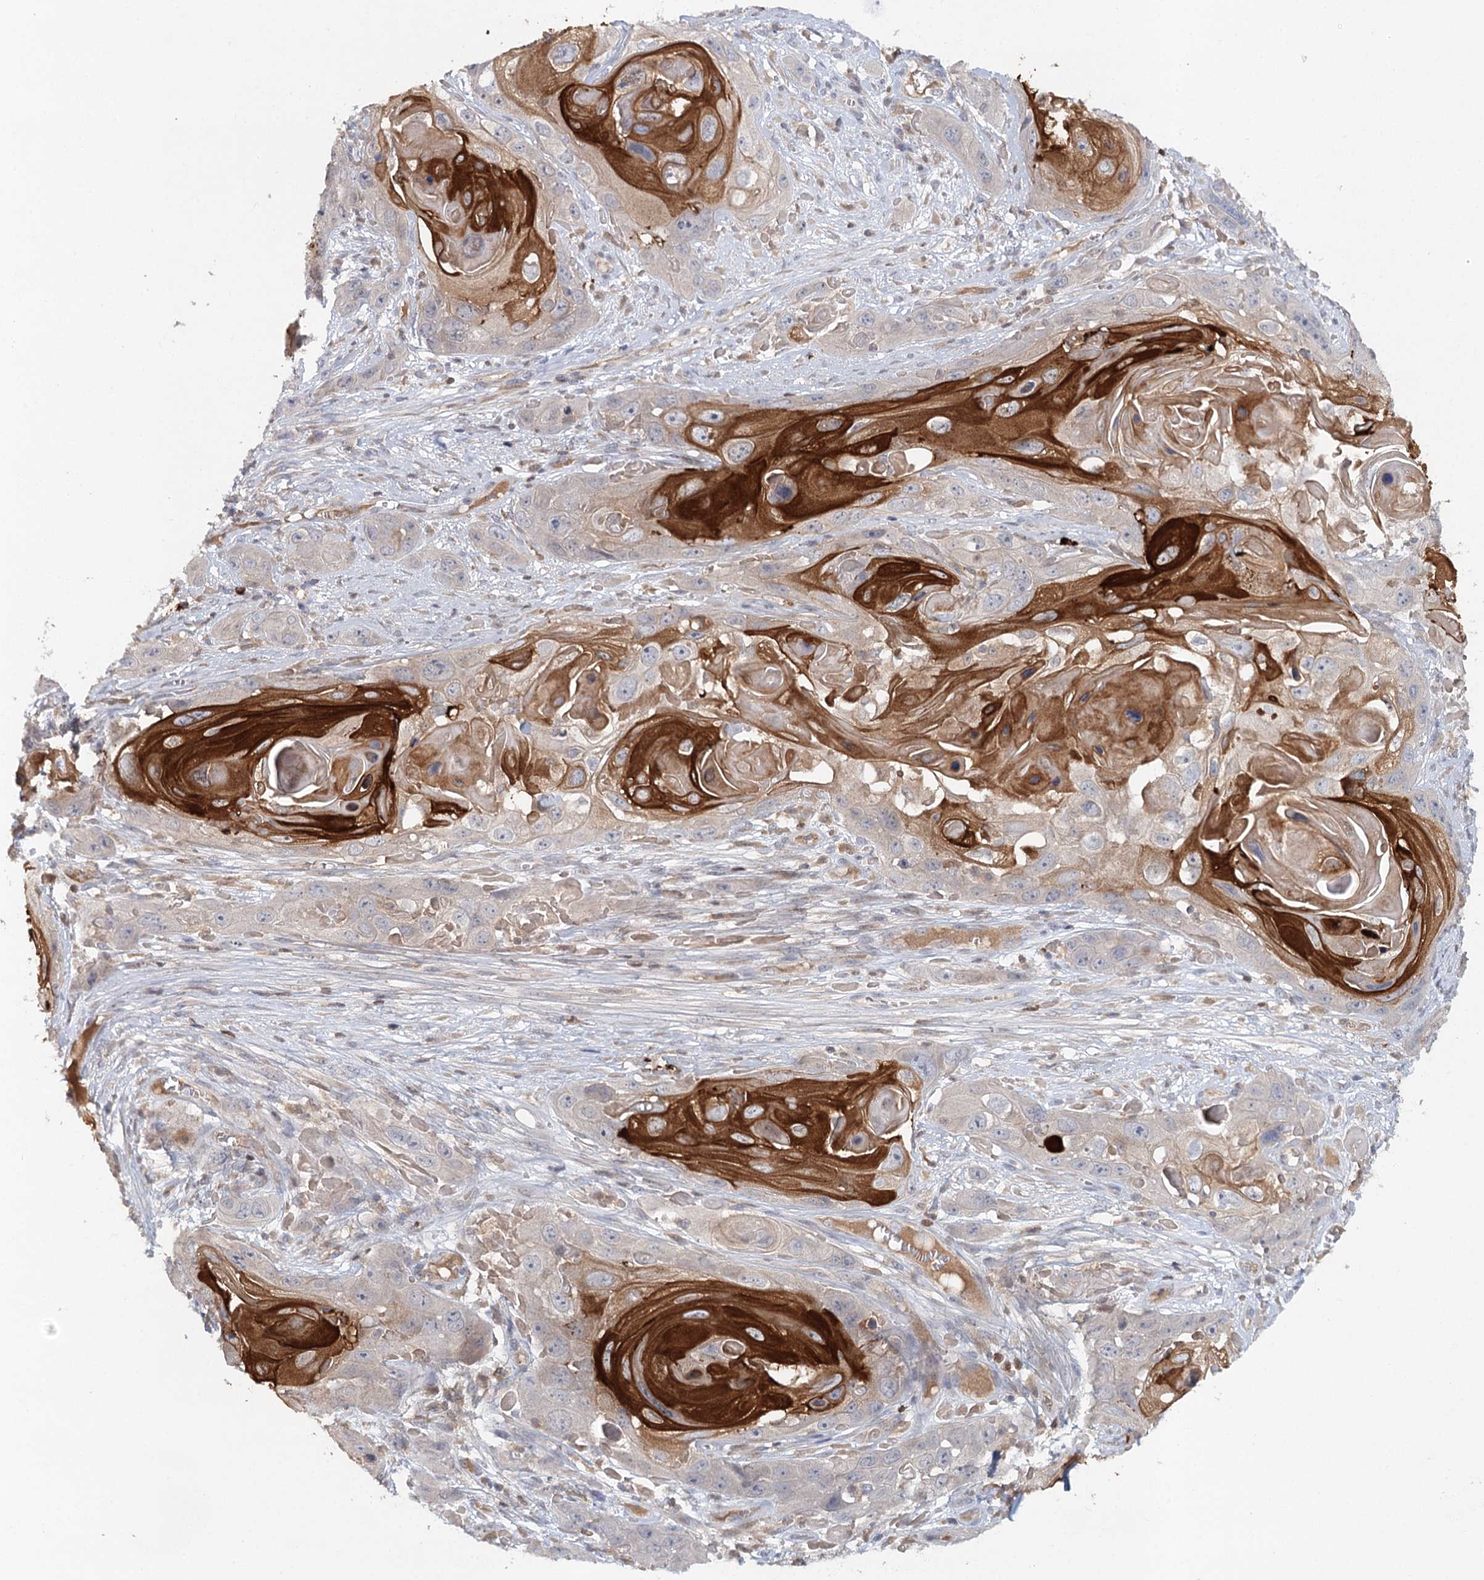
{"staining": {"intensity": "strong", "quantity": "<25%", "location": "cytoplasmic/membranous"}, "tissue": "skin cancer", "cell_type": "Tumor cells", "image_type": "cancer", "snomed": [{"axis": "morphology", "description": "Squamous cell carcinoma, NOS"}, {"axis": "topography", "description": "Skin"}], "caption": "This histopathology image shows IHC staining of human skin cancer (squamous cell carcinoma), with medium strong cytoplasmic/membranous positivity in about <25% of tumor cells.", "gene": "SLC41A2", "patient": {"sex": "male", "age": 55}}